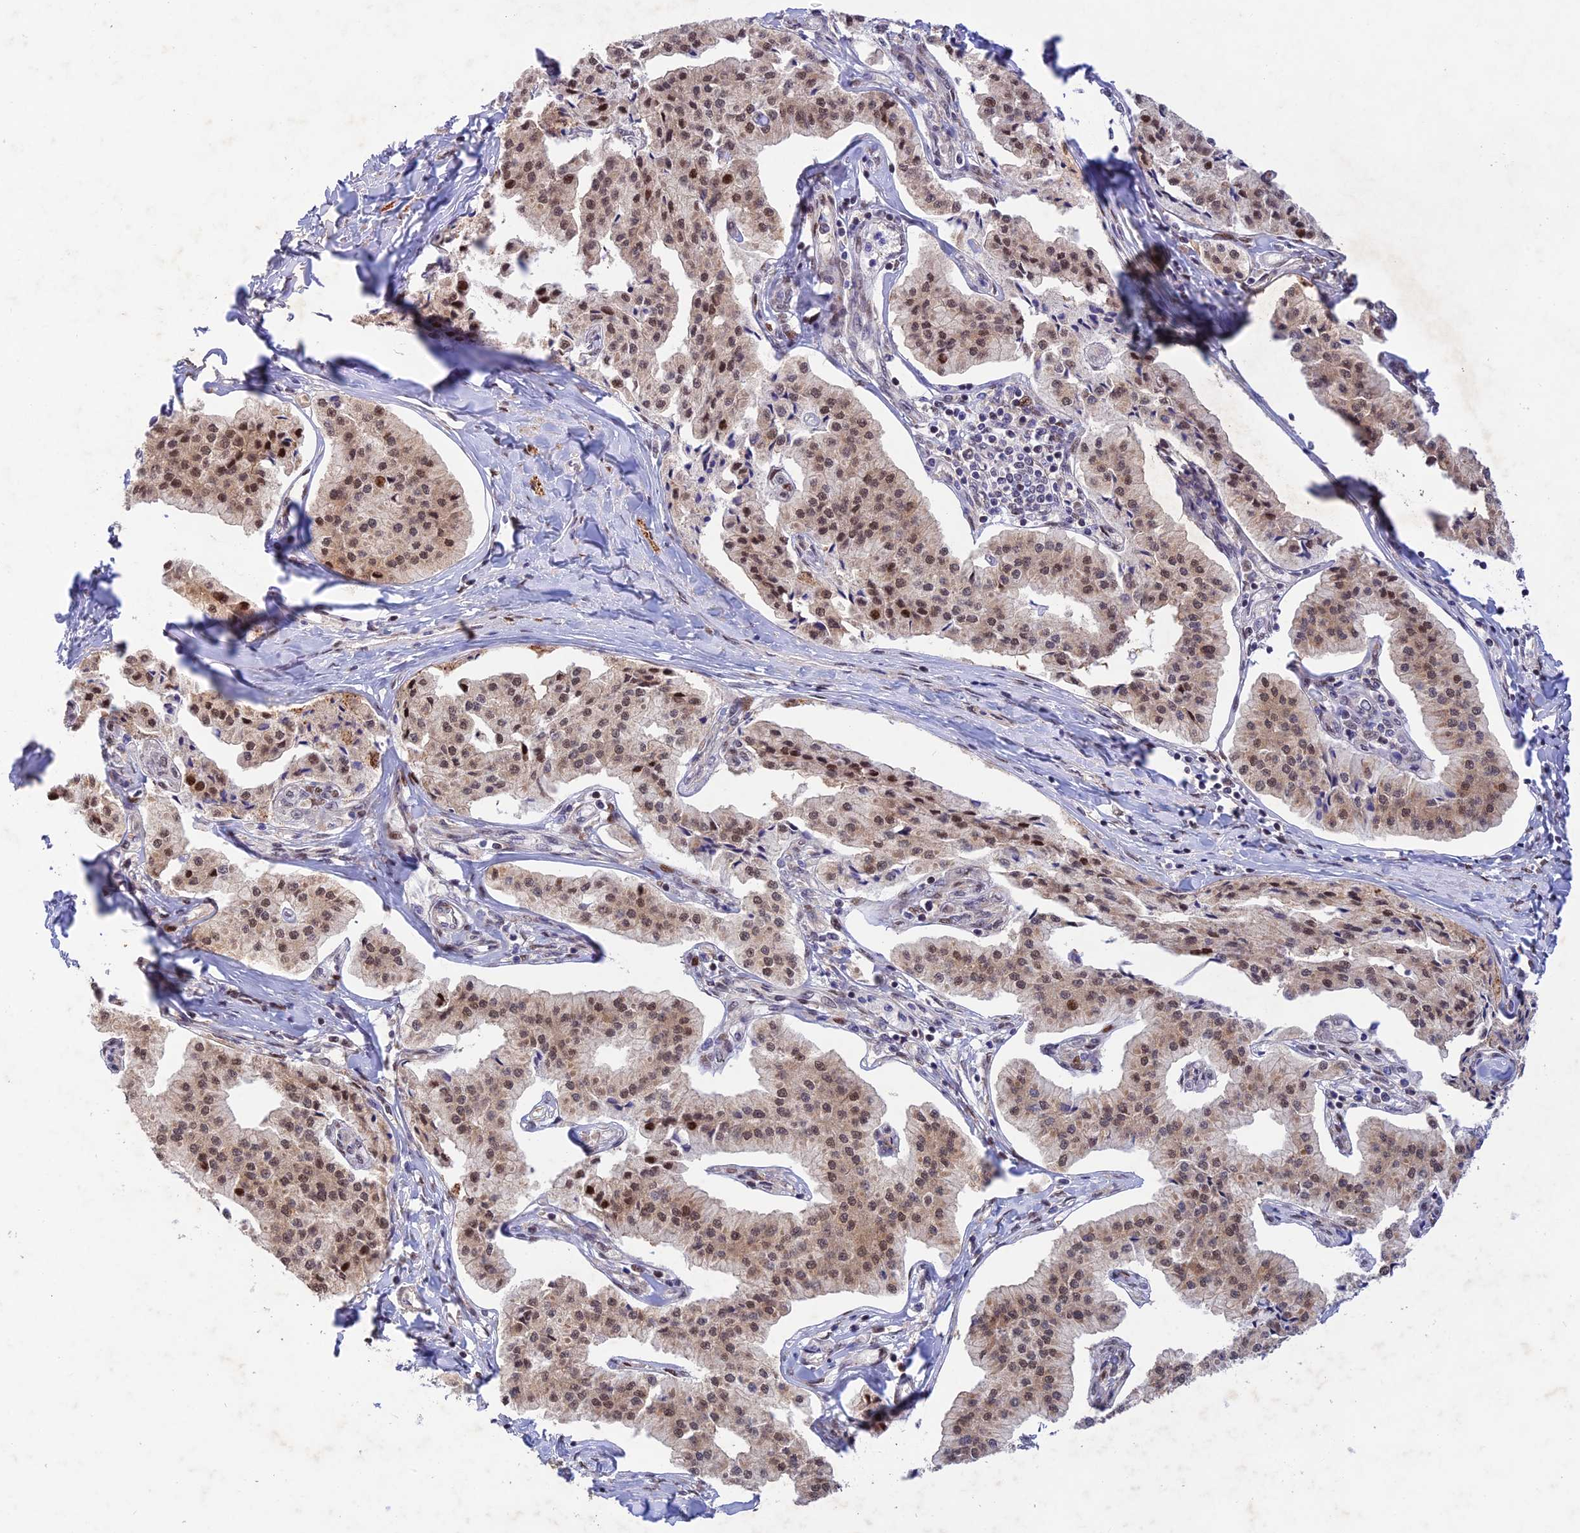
{"staining": {"intensity": "moderate", "quantity": ">75%", "location": "nuclear"}, "tissue": "pancreatic cancer", "cell_type": "Tumor cells", "image_type": "cancer", "snomed": [{"axis": "morphology", "description": "Adenocarcinoma, NOS"}, {"axis": "topography", "description": "Pancreas"}], "caption": "DAB (3,3'-diaminobenzidine) immunohistochemical staining of pancreatic adenocarcinoma shows moderate nuclear protein expression in about >75% of tumor cells.", "gene": "WDR55", "patient": {"sex": "female", "age": 50}}